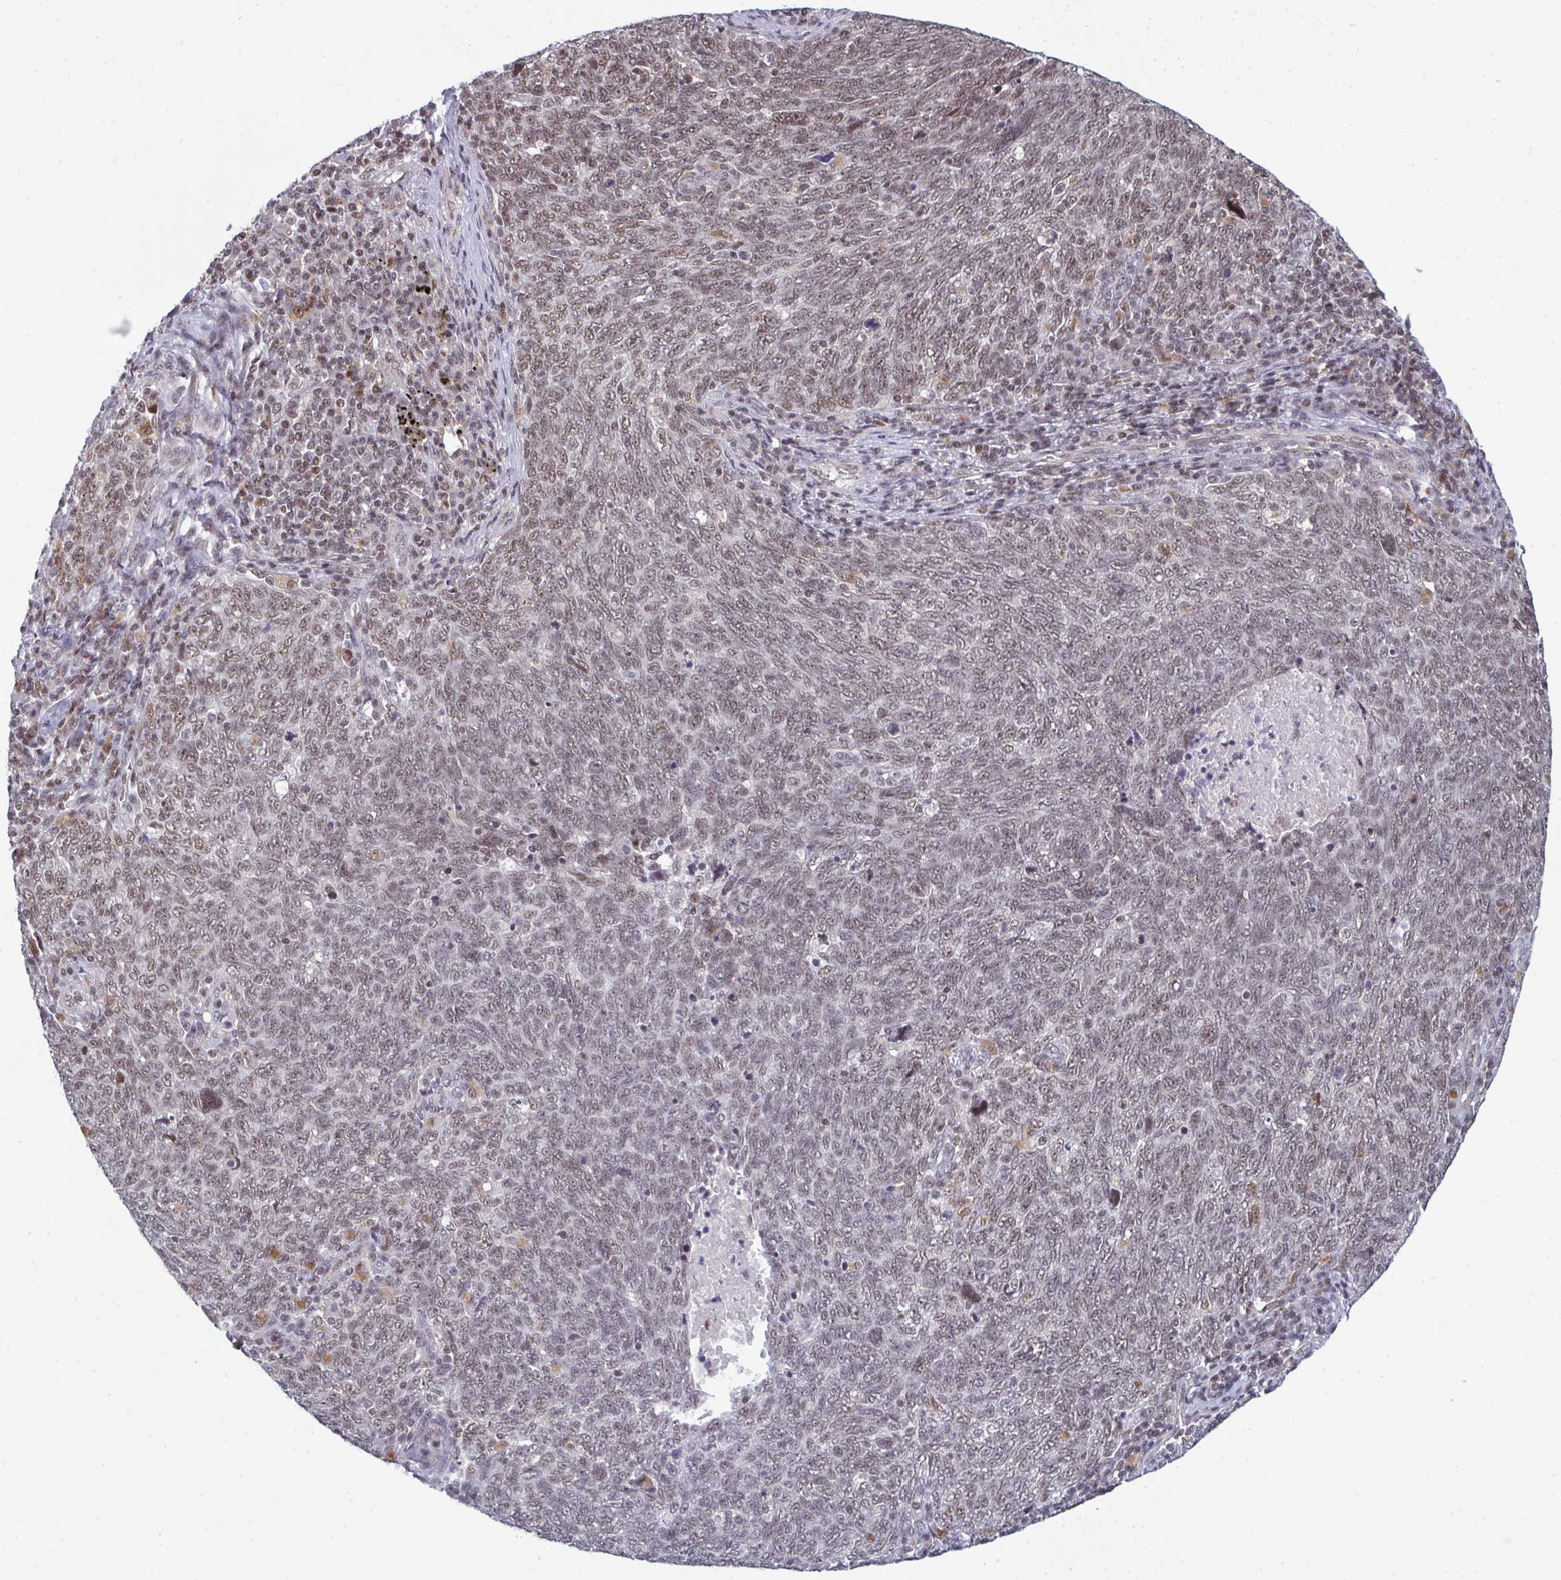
{"staining": {"intensity": "moderate", "quantity": ">75%", "location": "nuclear"}, "tissue": "lung cancer", "cell_type": "Tumor cells", "image_type": "cancer", "snomed": [{"axis": "morphology", "description": "Squamous cell carcinoma, NOS"}, {"axis": "topography", "description": "Lung"}], "caption": "Immunohistochemical staining of human lung squamous cell carcinoma shows medium levels of moderate nuclear protein staining in about >75% of tumor cells.", "gene": "ATF1", "patient": {"sex": "female", "age": 72}}